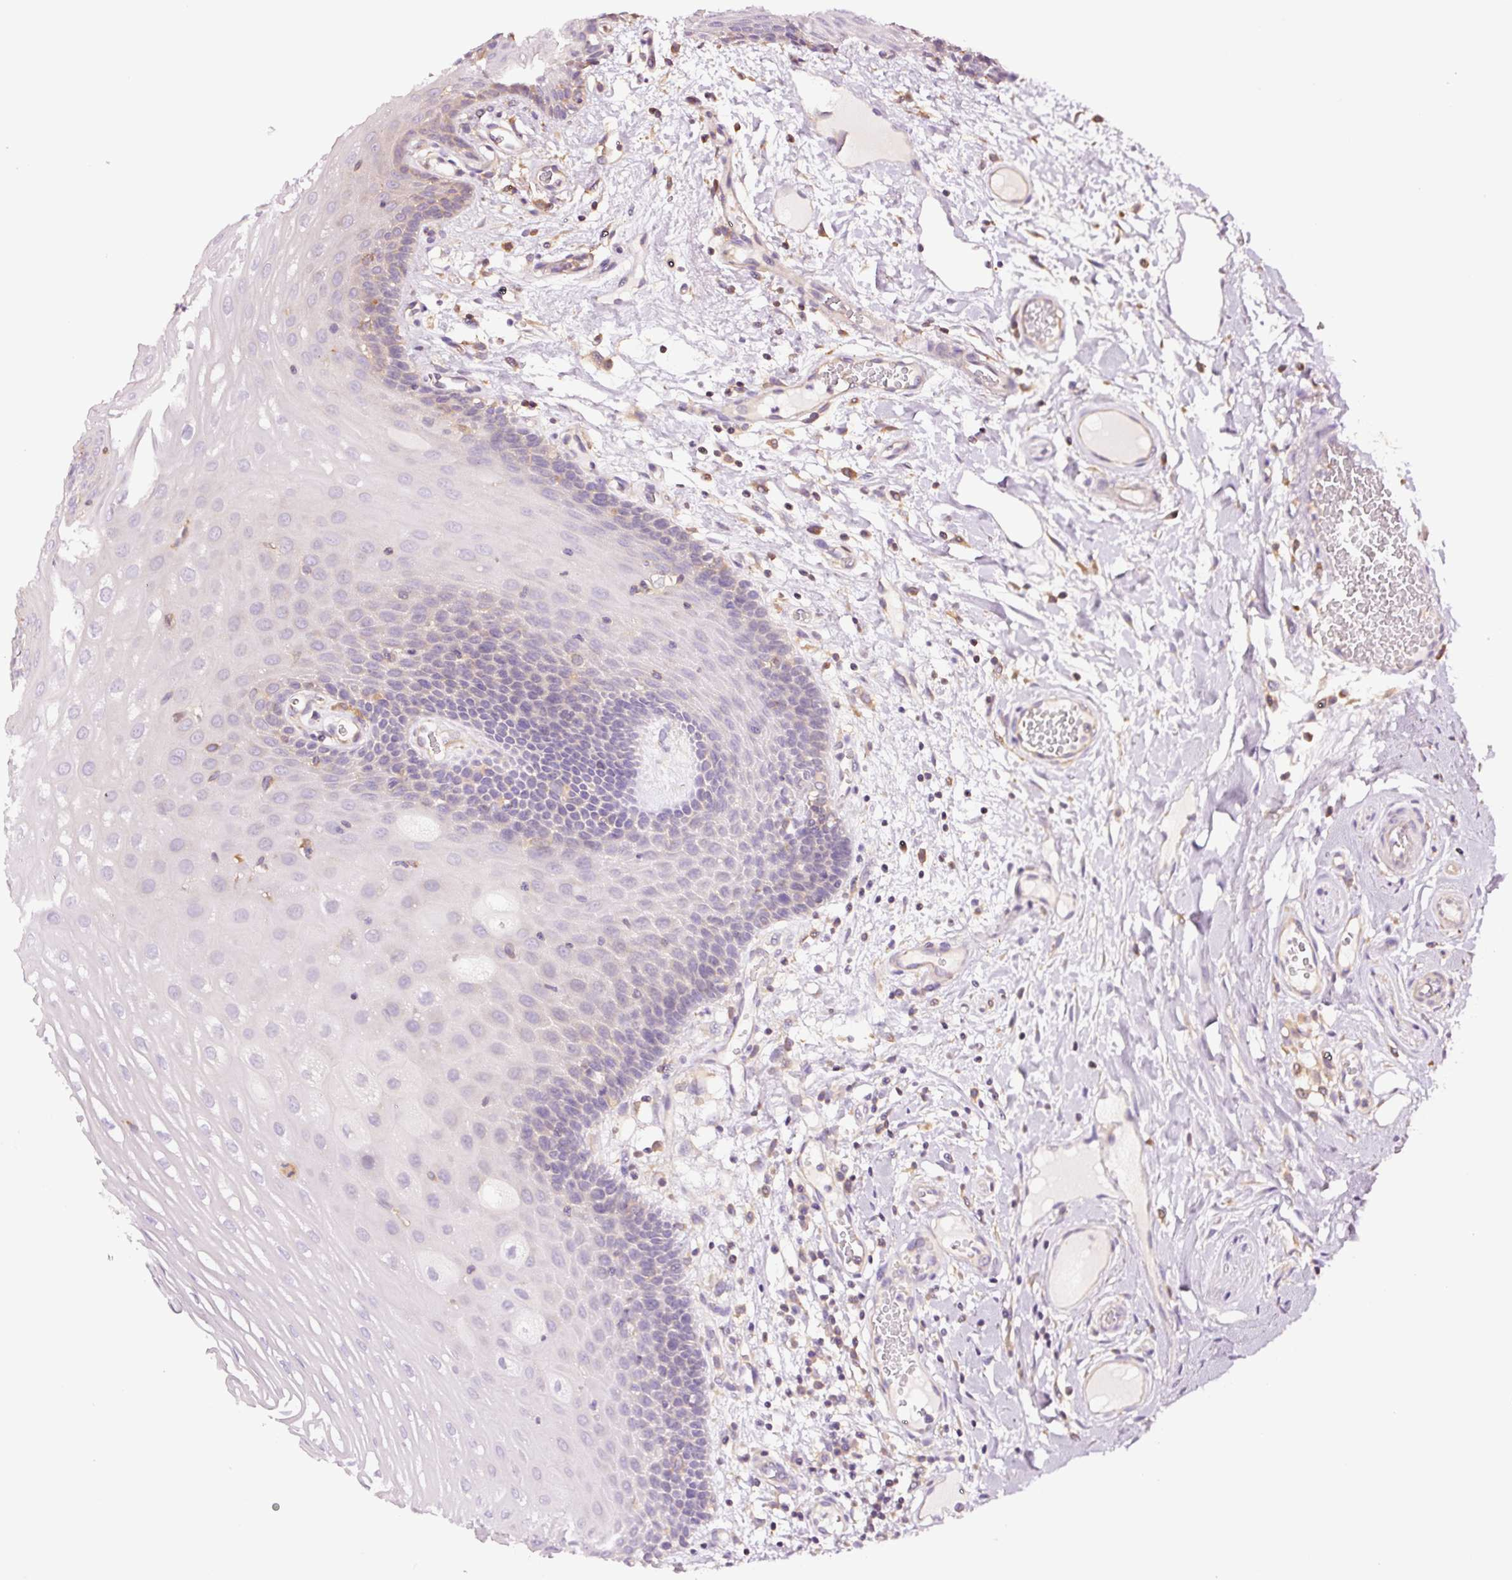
{"staining": {"intensity": "weak", "quantity": "<25%", "location": "cytoplasmic/membranous"}, "tissue": "oral mucosa", "cell_type": "Squamous epithelial cells", "image_type": "normal", "snomed": [{"axis": "morphology", "description": "Normal tissue, NOS"}, {"axis": "topography", "description": "Oral tissue"}, {"axis": "topography", "description": "Tounge, NOS"}], "caption": "Photomicrograph shows no significant protein positivity in squamous epithelial cells of normal oral mucosa. (Brightfield microscopy of DAB (3,3'-diaminobenzidine) immunohistochemistry (IHC) at high magnification).", "gene": "METAP1", "patient": {"sex": "female", "age": 60}}